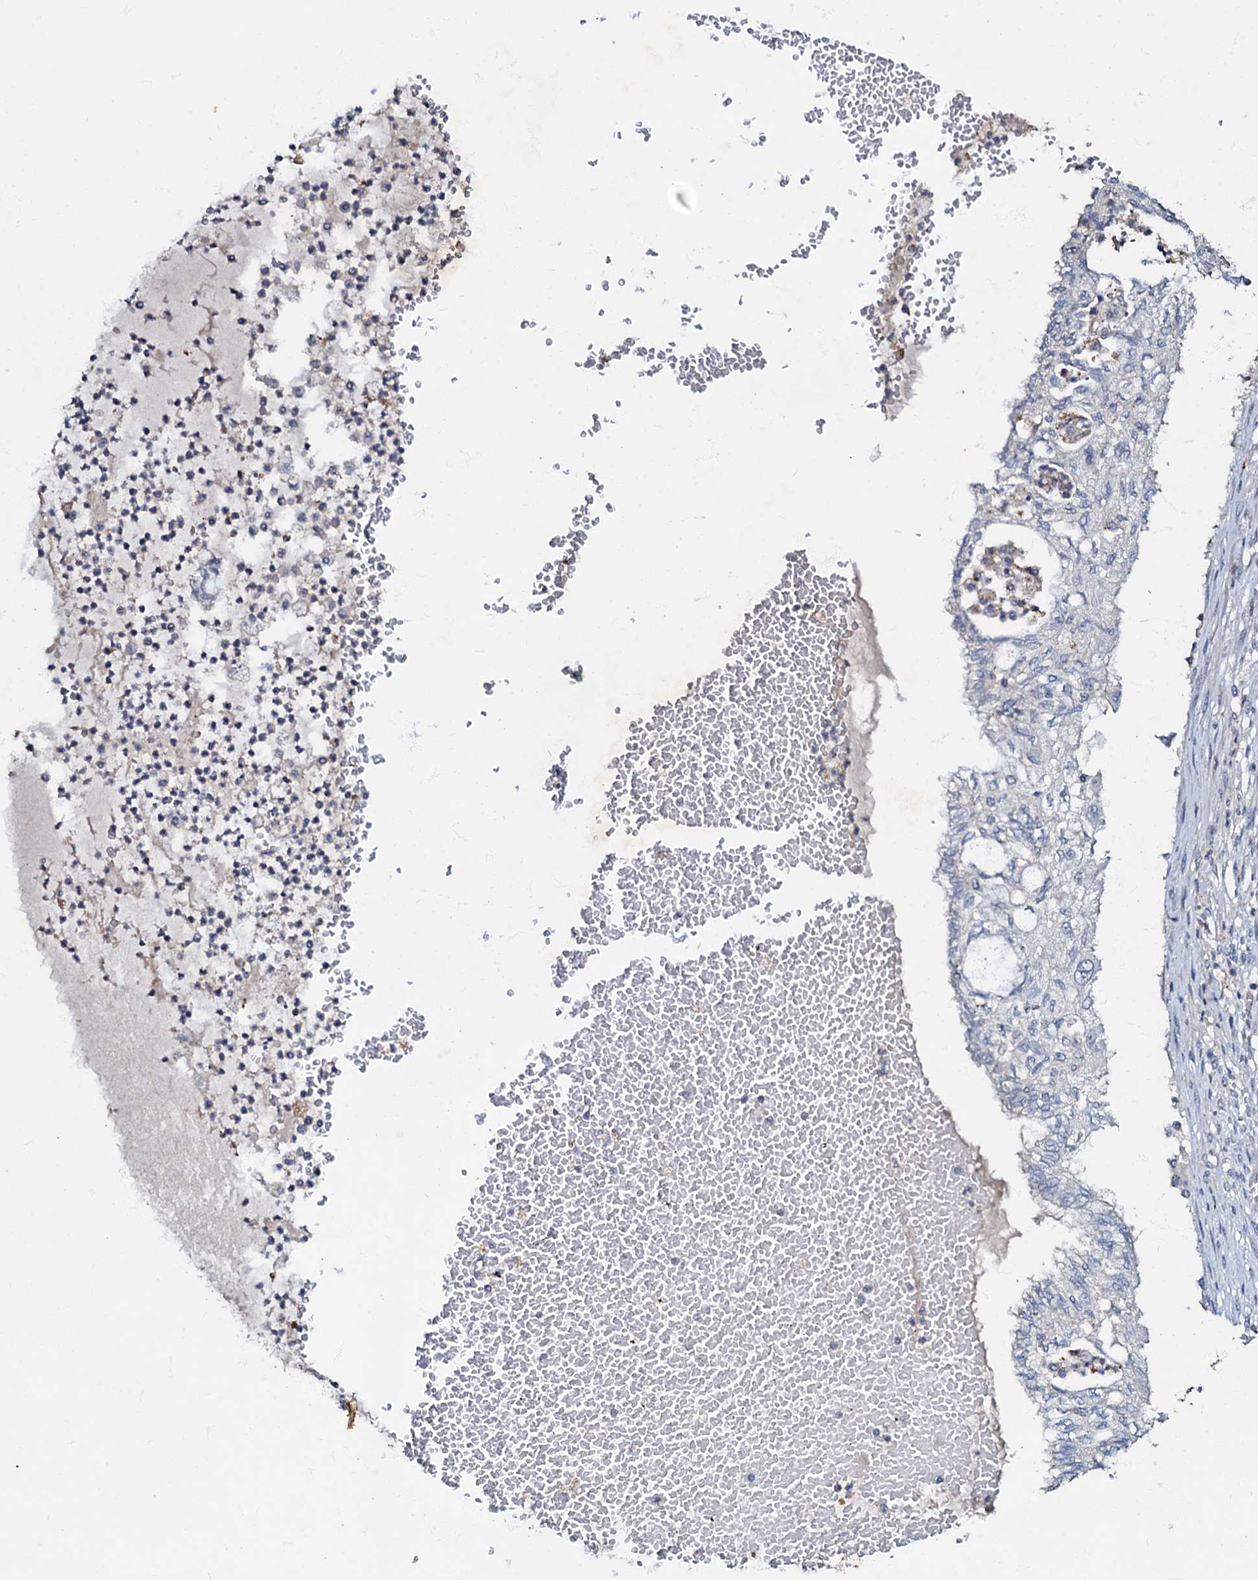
{"staining": {"intensity": "negative", "quantity": "none", "location": "none"}, "tissue": "lung cancer", "cell_type": "Tumor cells", "image_type": "cancer", "snomed": [{"axis": "morphology", "description": "Adenocarcinoma, NOS"}, {"axis": "topography", "description": "Lung"}], "caption": "Human adenocarcinoma (lung) stained for a protein using immunohistochemistry (IHC) displays no staining in tumor cells.", "gene": "MANSC4", "patient": {"sex": "female", "age": 70}}